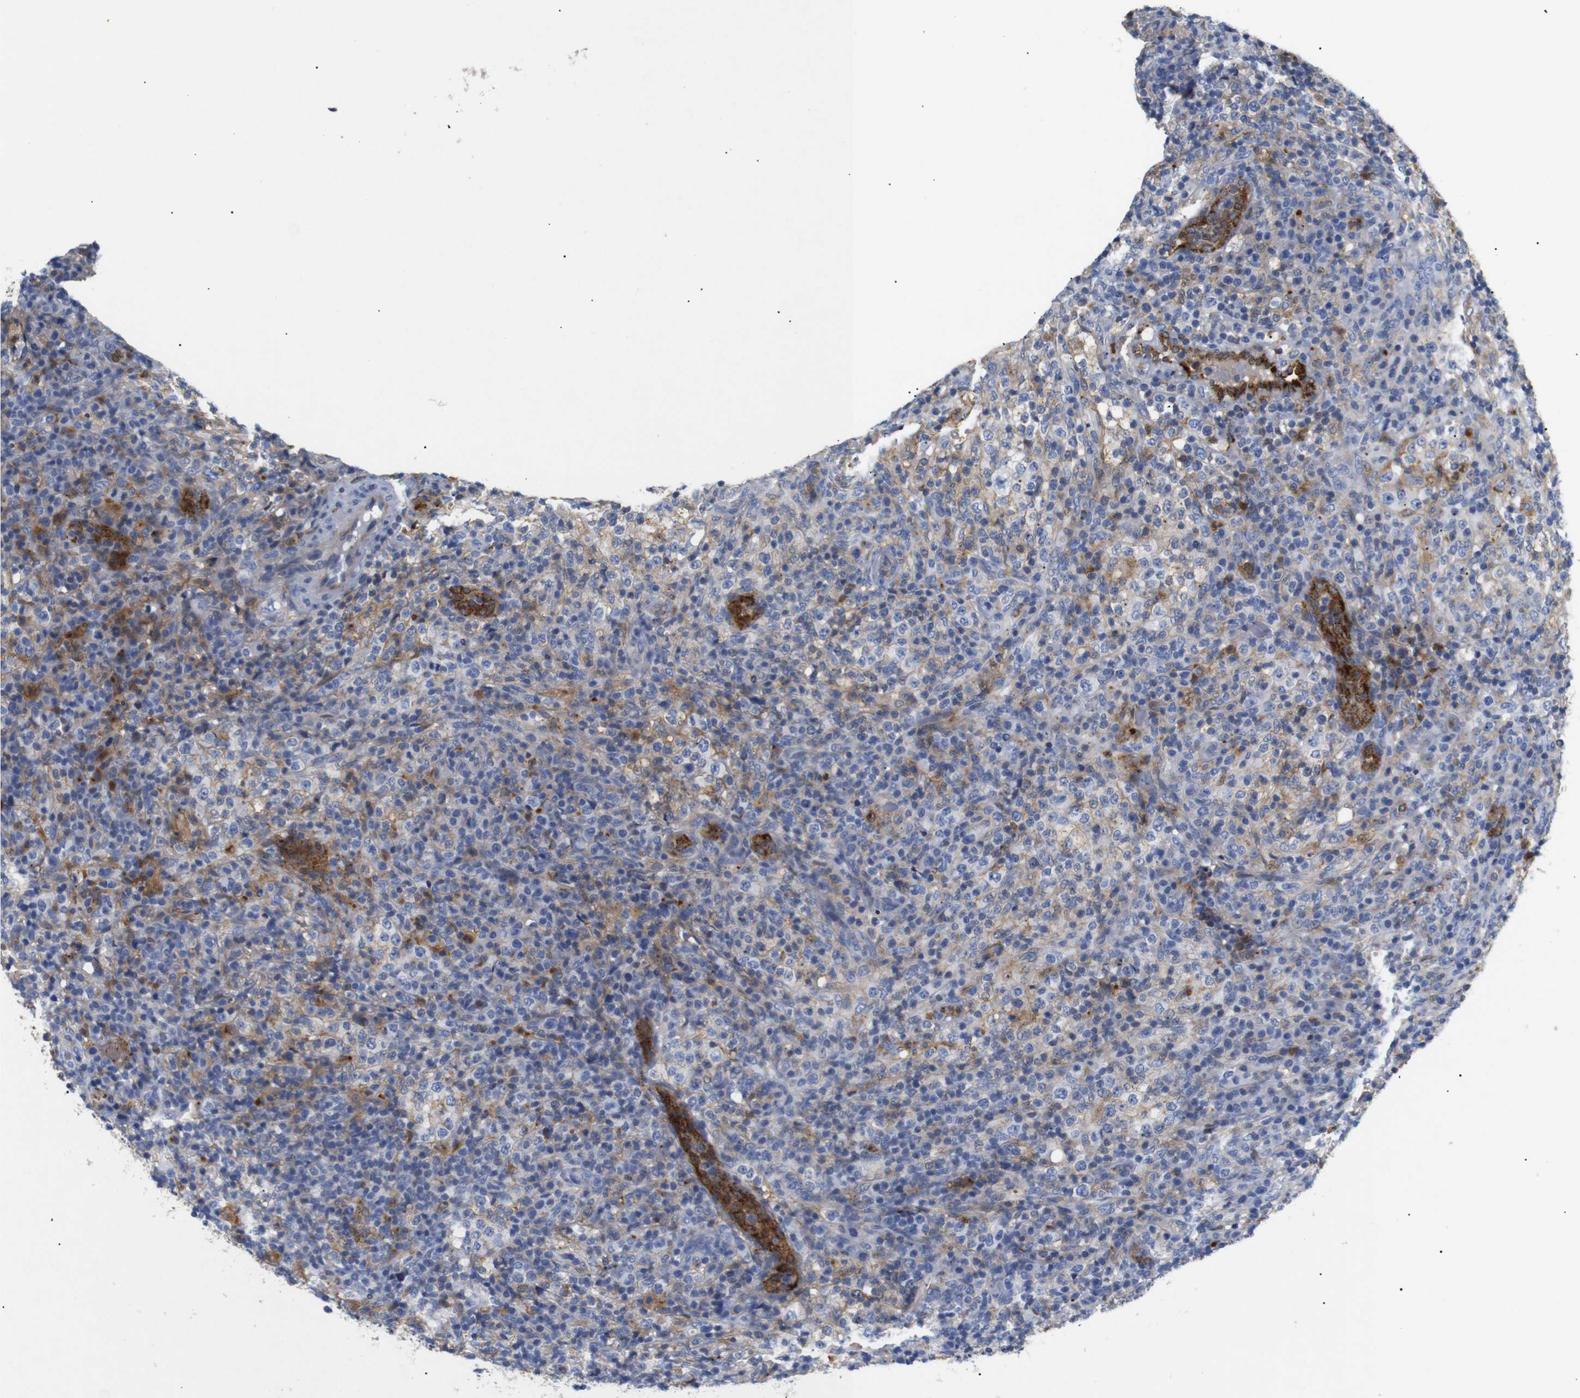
{"staining": {"intensity": "weak", "quantity": "<25%", "location": "cytoplasmic/membranous"}, "tissue": "lymphoma", "cell_type": "Tumor cells", "image_type": "cancer", "snomed": [{"axis": "morphology", "description": "Malignant lymphoma, non-Hodgkin's type, High grade"}, {"axis": "topography", "description": "Lymph node"}], "caption": "IHC of lymphoma exhibits no positivity in tumor cells.", "gene": "SDCBP", "patient": {"sex": "female", "age": 76}}